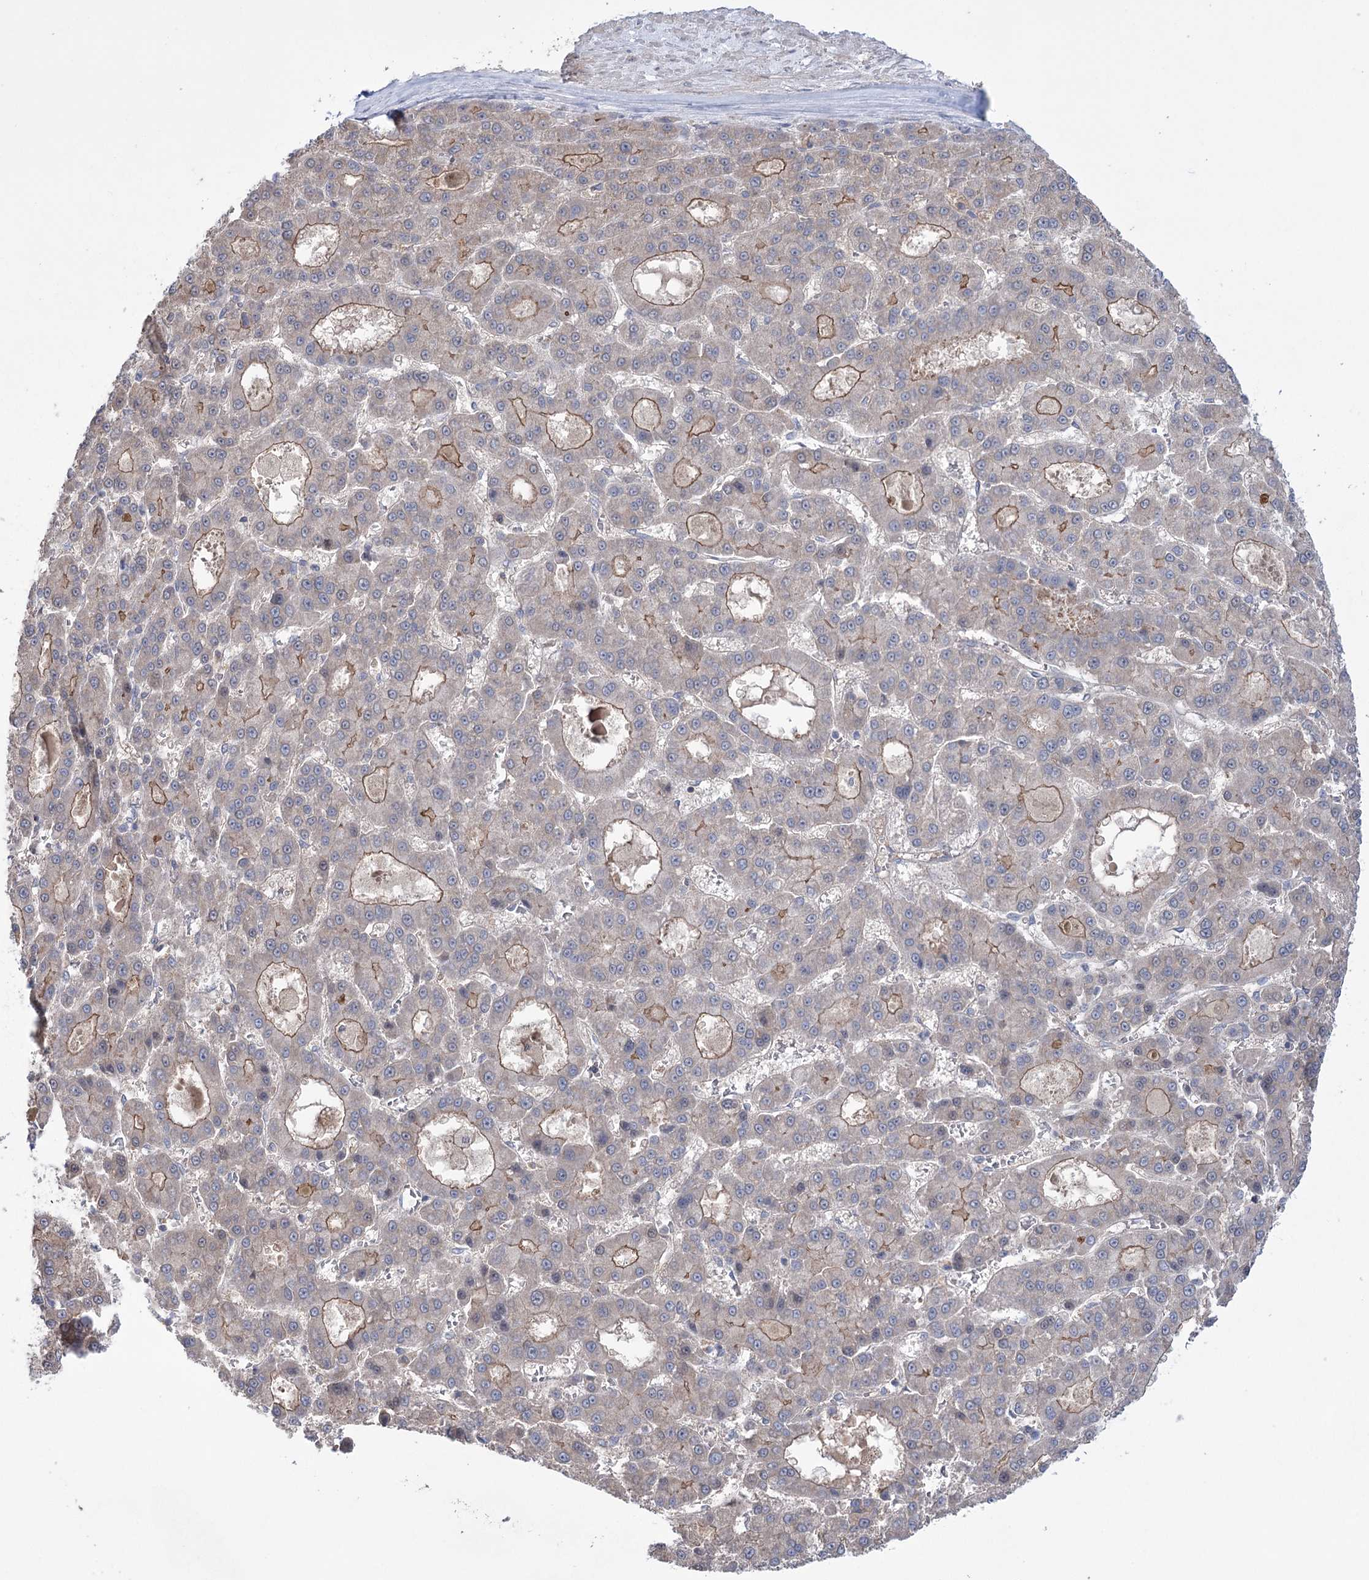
{"staining": {"intensity": "moderate", "quantity": "<25%", "location": "cytoplasmic/membranous"}, "tissue": "liver cancer", "cell_type": "Tumor cells", "image_type": "cancer", "snomed": [{"axis": "morphology", "description": "Carcinoma, Hepatocellular, NOS"}, {"axis": "topography", "description": "Liver"}], "caption": "This micrograph demonstrates immunohistochemistry (IHC) staining of human hepatocellular carcinoma (liver), with low moderate cytoplasmic/membranous staining in about <25% of tumor cells.", "gene": "TRIM71", "patient": {"sex": "male", "age": 70}}